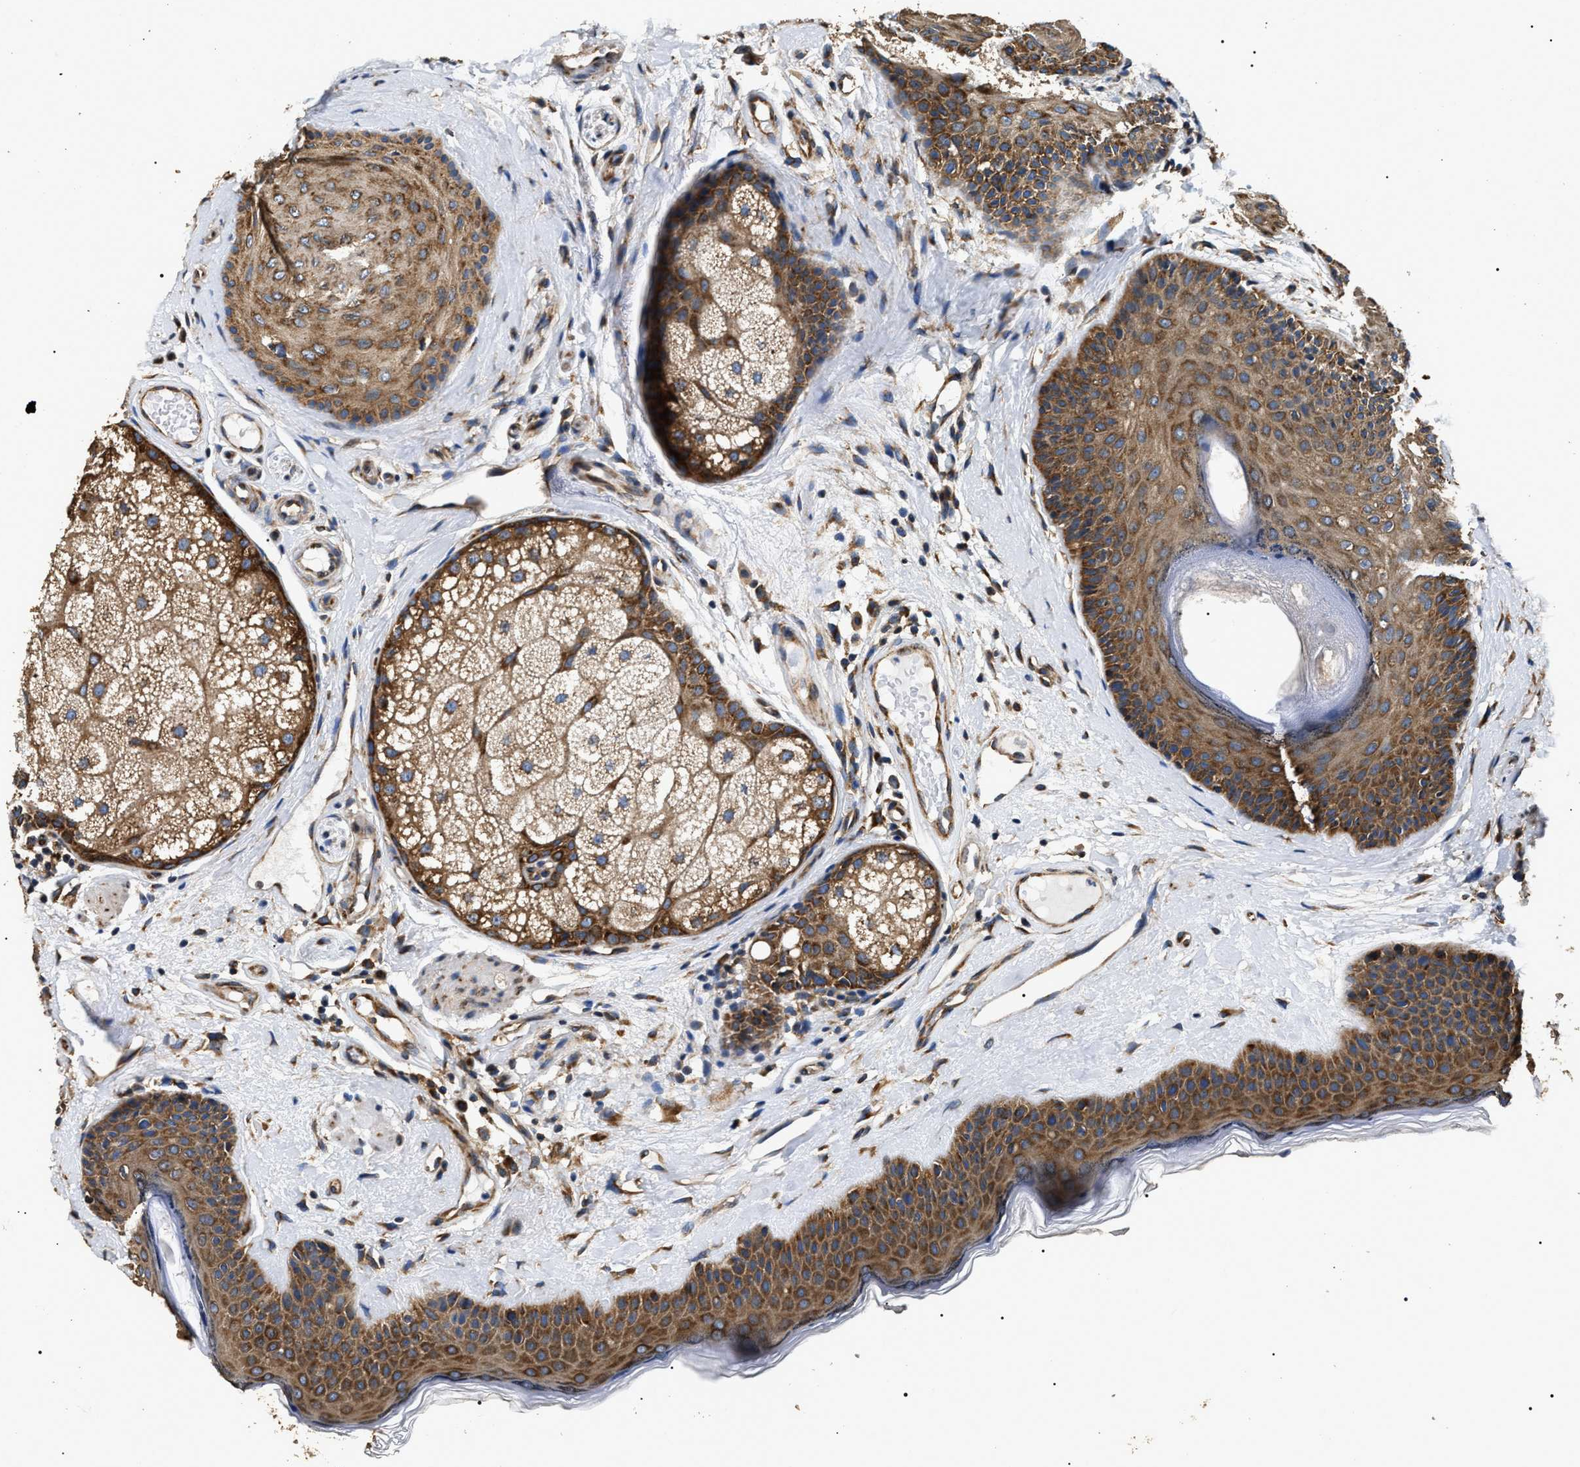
{"staining": {"intensity": "strong", "quantity": ">75%", "location": "cytoplasmic/membranous"}, "tissue": "oral mucosa", "cell_type": "Squamous epithelial cells", "image_type": "normal", "snomed": [{"axis": "morphology", "description": "Normal tissue, NOS"}, {"axis": "topography", "description": "Skin"}, {"axis": "topography", "description": "Oral tissue"}], "caption": "Oral mucosa stained for a protein displays strong cytoplasmic/membranous positivity in squamous epithelial cells. (DAB (3,3'-diaminobenzidine) IHC, brown staining for protein, blue staining for nuclei).", "gene": "KTN1", "patient": {"sex": "male", "age": 84}}